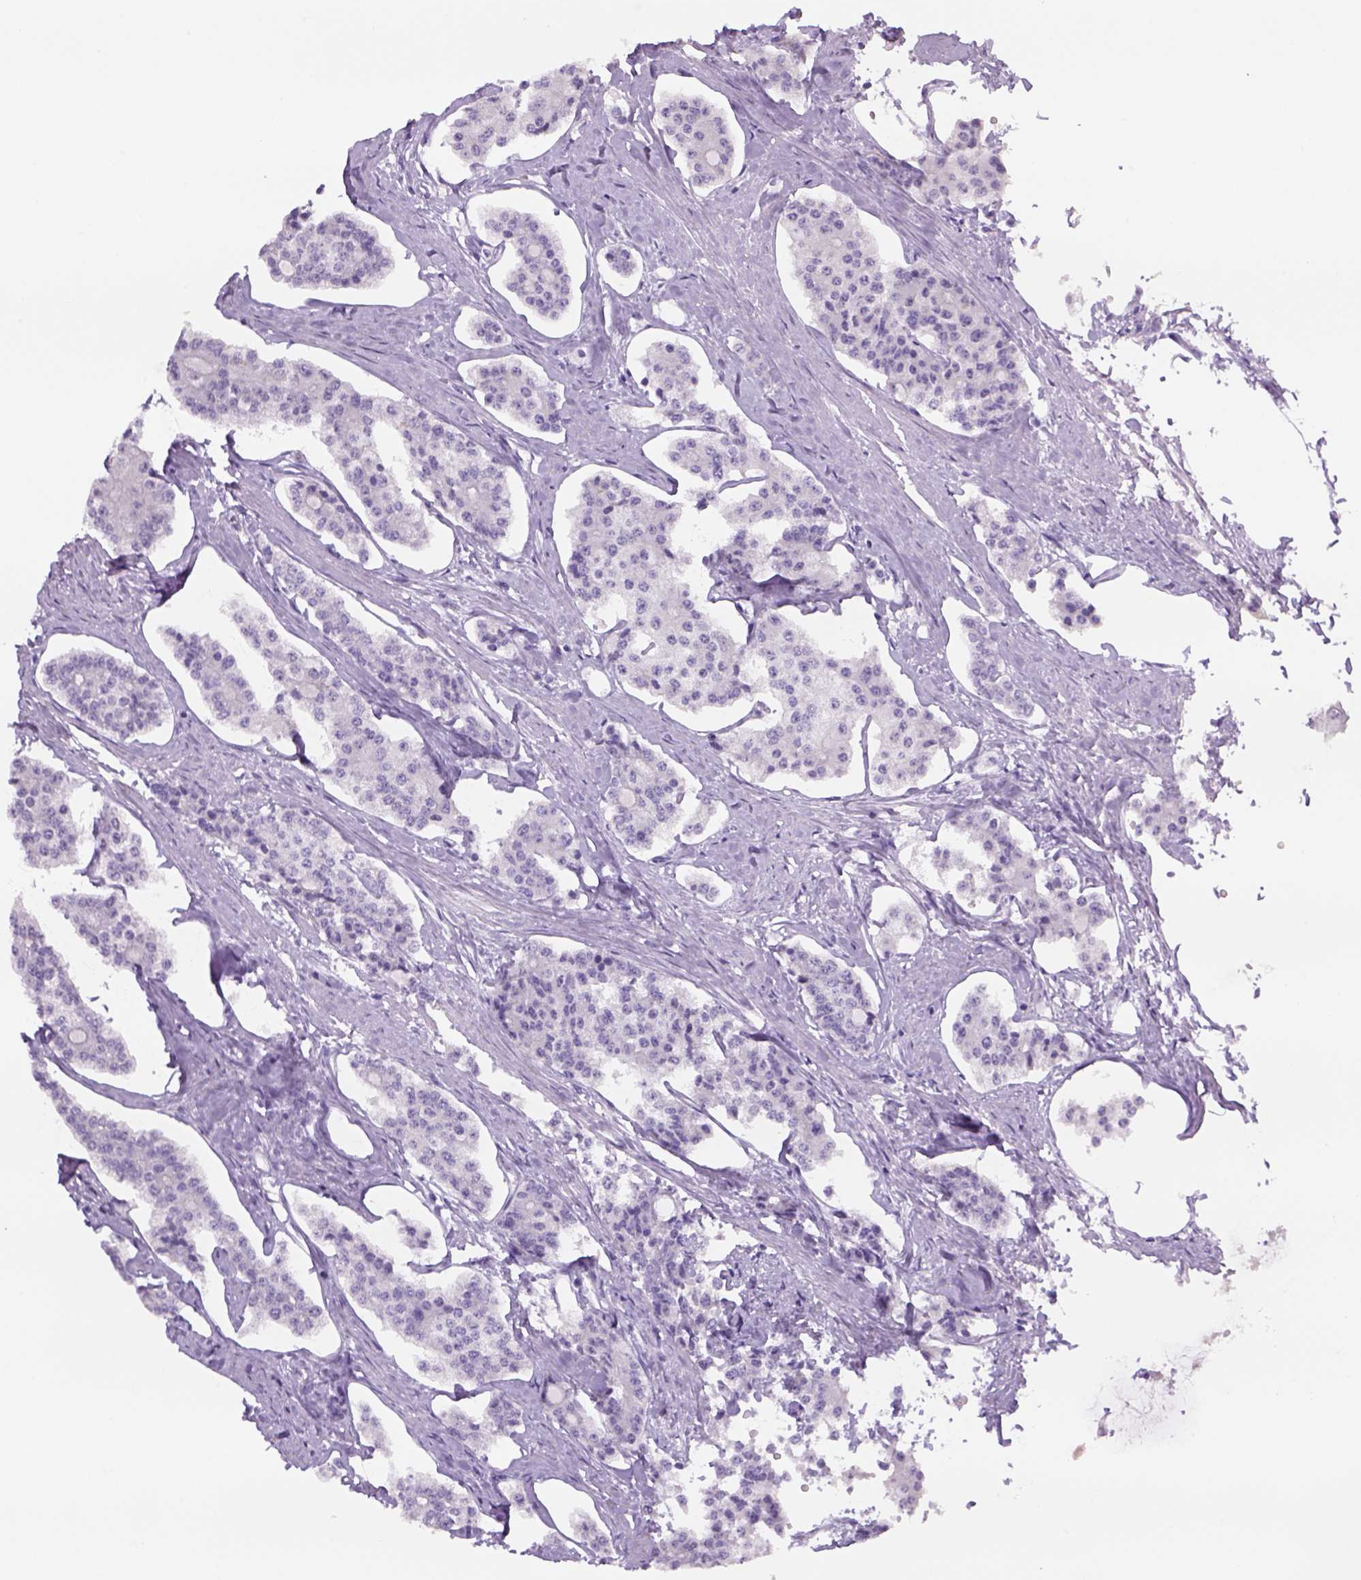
{"staining": {"intensity": "negative", "quantity": "none", "location": "none"}, "tissue": "carcinoid", "cell_type": "Tumor cells", "image_type": "cancer", "snomed": [{"axis": "morphology", "description": "Carcinoid, malignant, NOS"}, {"axis": "topography", "description": "Small intestine"}], "caption": "Immunohistochemistry image of carcinoid (malignant) stained for a protein (brown), which demonstrates no positivity in tumor cells.", "gene": "TENM4", "patient": {"sex": "female", "age": 65}}